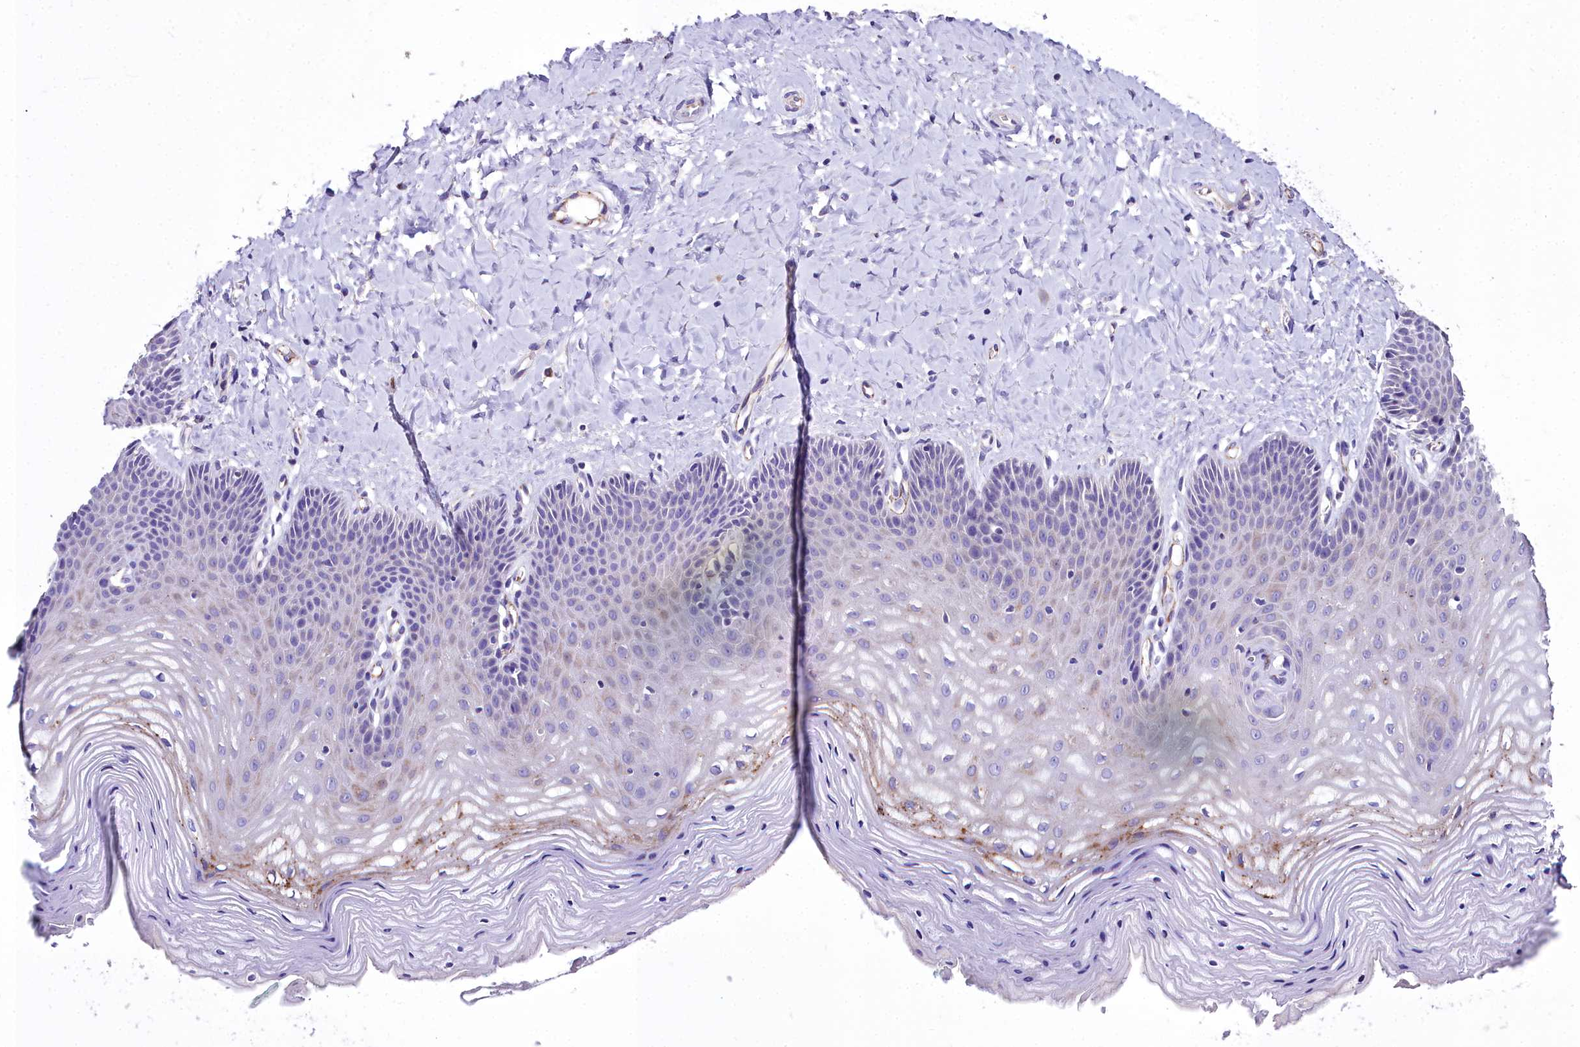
{"staining": {"intensity": "moderate", "quantity": "<25%", "location": "cytoplasmic/membranous"}, "tissue": "vagina", "cell_type": "Squamous epithelial cells", "image_type": "normal", "snomed": [{"axis": "morphology", "description": "Normal tissue, NOS"}, {"axis": "topography", "description": "Vagina"}], "caption": "Protein analysis of normal vagina reveals moderate cytoplasmic/membranous staining in approximately <25% of squamous epithelial cells. The staining was performed using DAB to visualize the protein expression in brown, while the nuclei were stained in blue with hematoxylin (Magnification: 20x).", "gene": "MS4A18", "patient": {"sex": "female", "age": 65}}